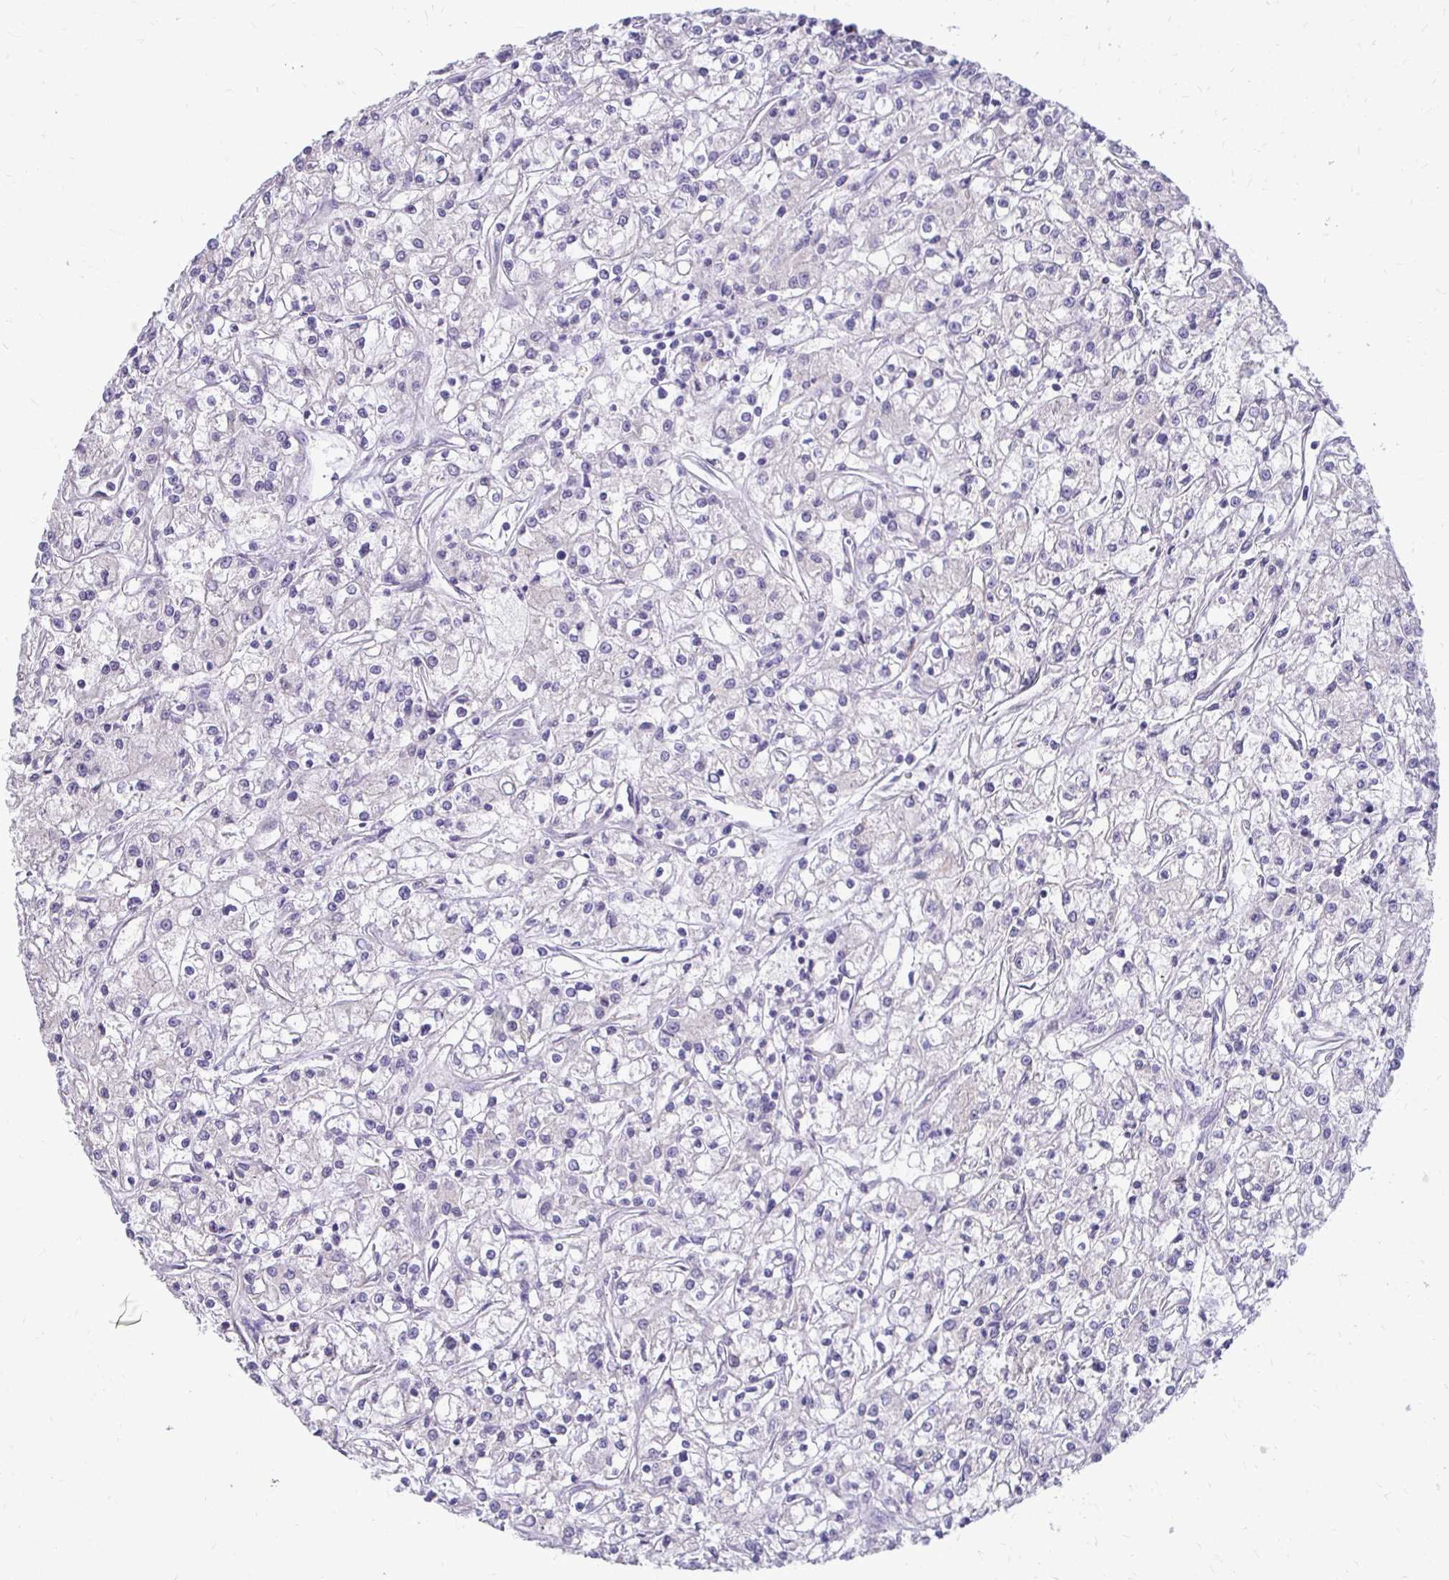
{"staining": {"intensity": "negative", "quantity": "none", "location": "none"}, "tissue": "renal cancer", "cell_type": "Tumor cells", "image_type": "cancer", "snomed": [{"axis": "morphology", "description": "Adenocarcinoma, NOS"}, {"axis": "topography", "description": "Kidney"}], "caption": "The immunohistochemistry (IHC) image has no significant staining in tumor cells of renal cancer (adenocarcinoma) tissue.", "gene": "ALPG", "patient": {"sex": "female", "age": 59}}